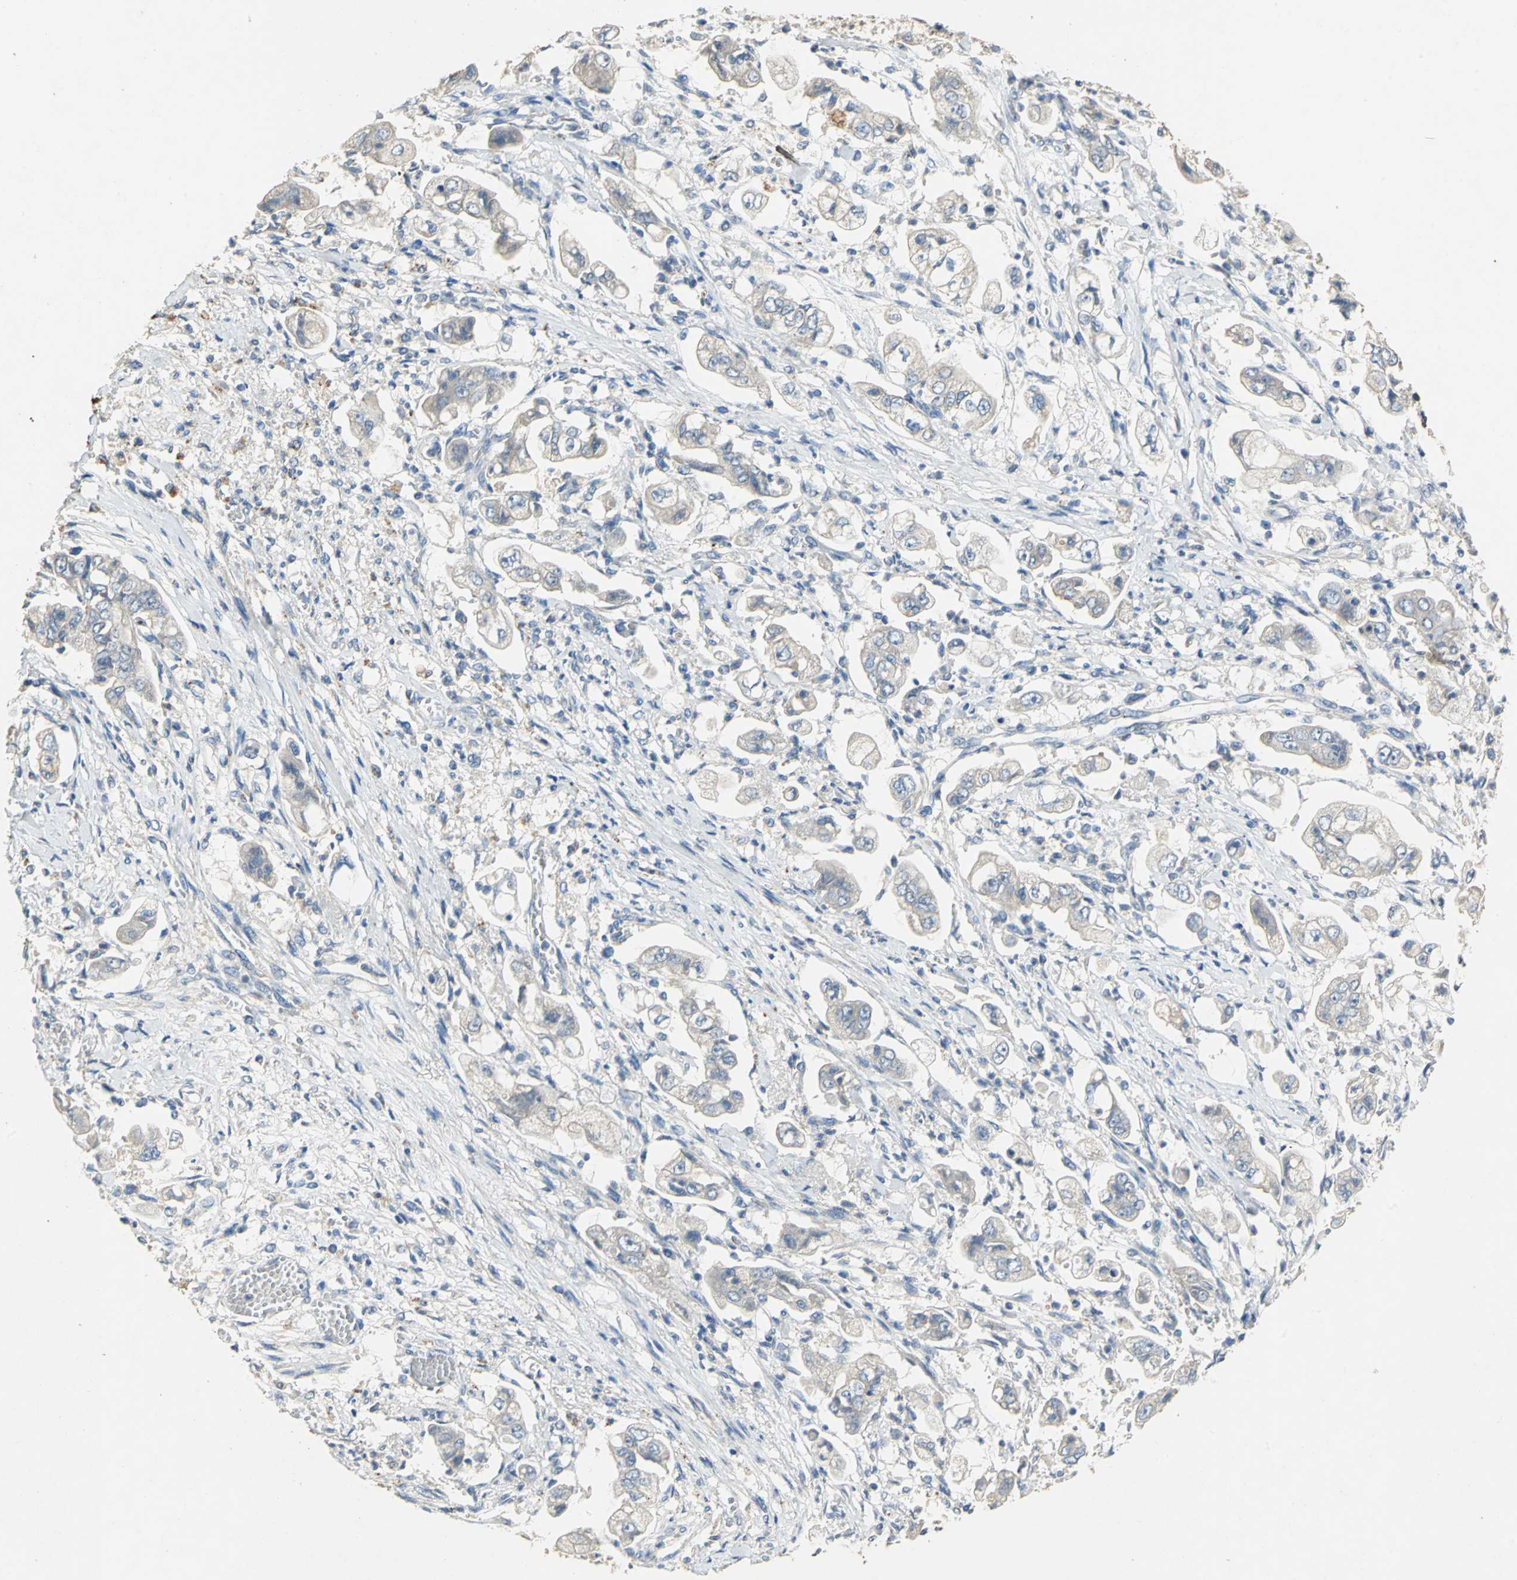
{"staining": {"intensity": "weak", "quantity": "25%-75%", "location": "cytoplasmic/membranous"}, "tissue": "stomach cancer", "cell_type": "Tumor cells", "image_type": "cancer", "snomed": [{"axis": "morphology", "description": "Adenocarcinoma, NOS"}, {"axis": "topography", "description": "Stomach"}], "caption": "Tumor cells demonstrate weak cytoplasmic/membranous positivity in approximately 25%-75% of cells in stomach cancer.", "gene": "ADAMTS5", "patient": {"sex": "male", "age": 62}}